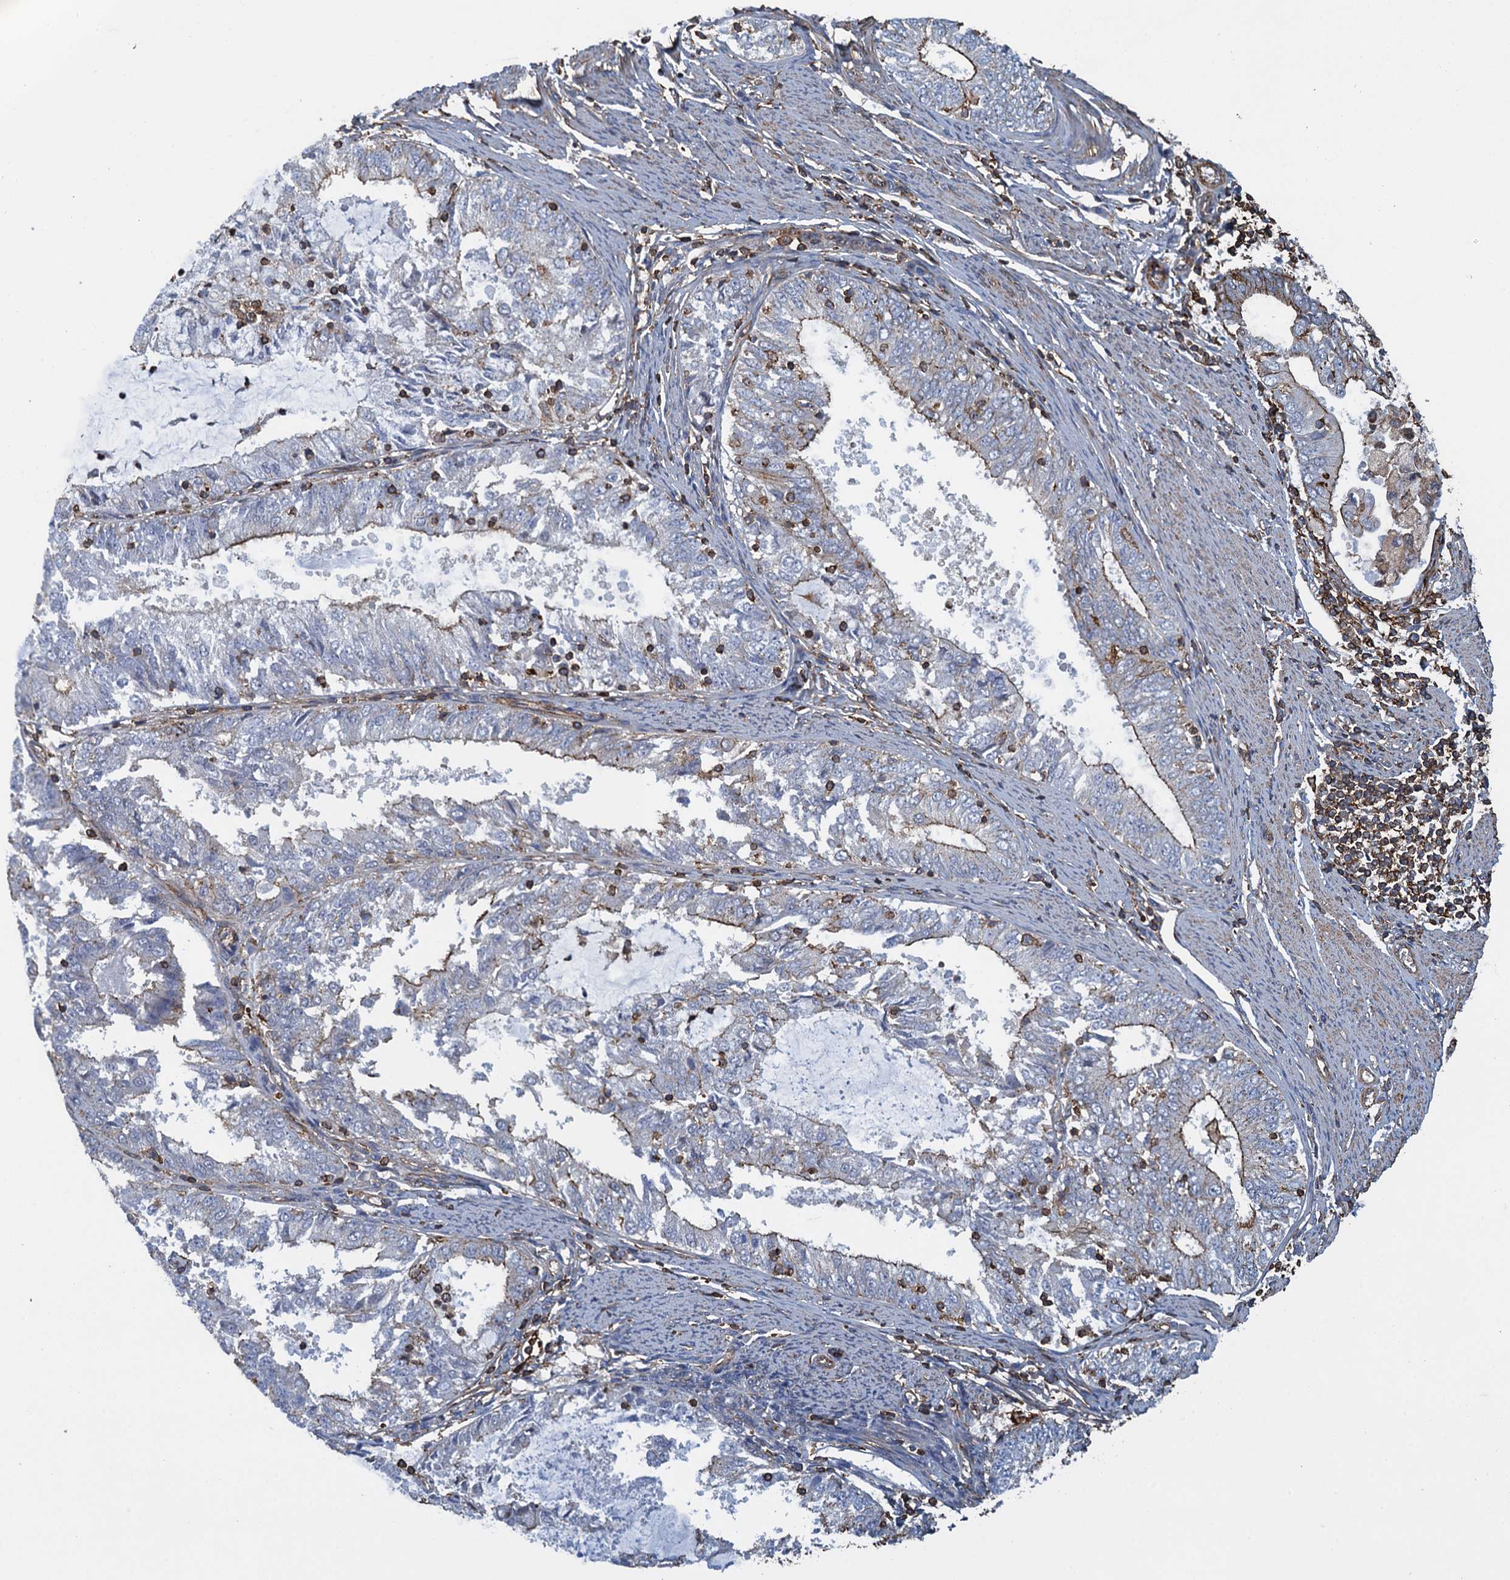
{"staining": {"intensity": "weak", "quantity": "<25%", "location": "cytoplasmic/membranous"}, "tissue": "endometrial cancer", "cell_type": "Tumor cells", "image_type": "cancer", "snomed": [{"axis": "morphology", "description": "Adenocarcinoma, NOS"}, {"axis": "topography", "description": "Endometrium"}], "caption": "Immunohistochemical staining of human endometrial adenocarcinoma demonstrates no significant staining in tumor cells. (DAB (3,3'-diaminobenzidine) IHC, high magnification).", "gene": "PROSER2", "patient": {"sex": "female", "age": 57}}